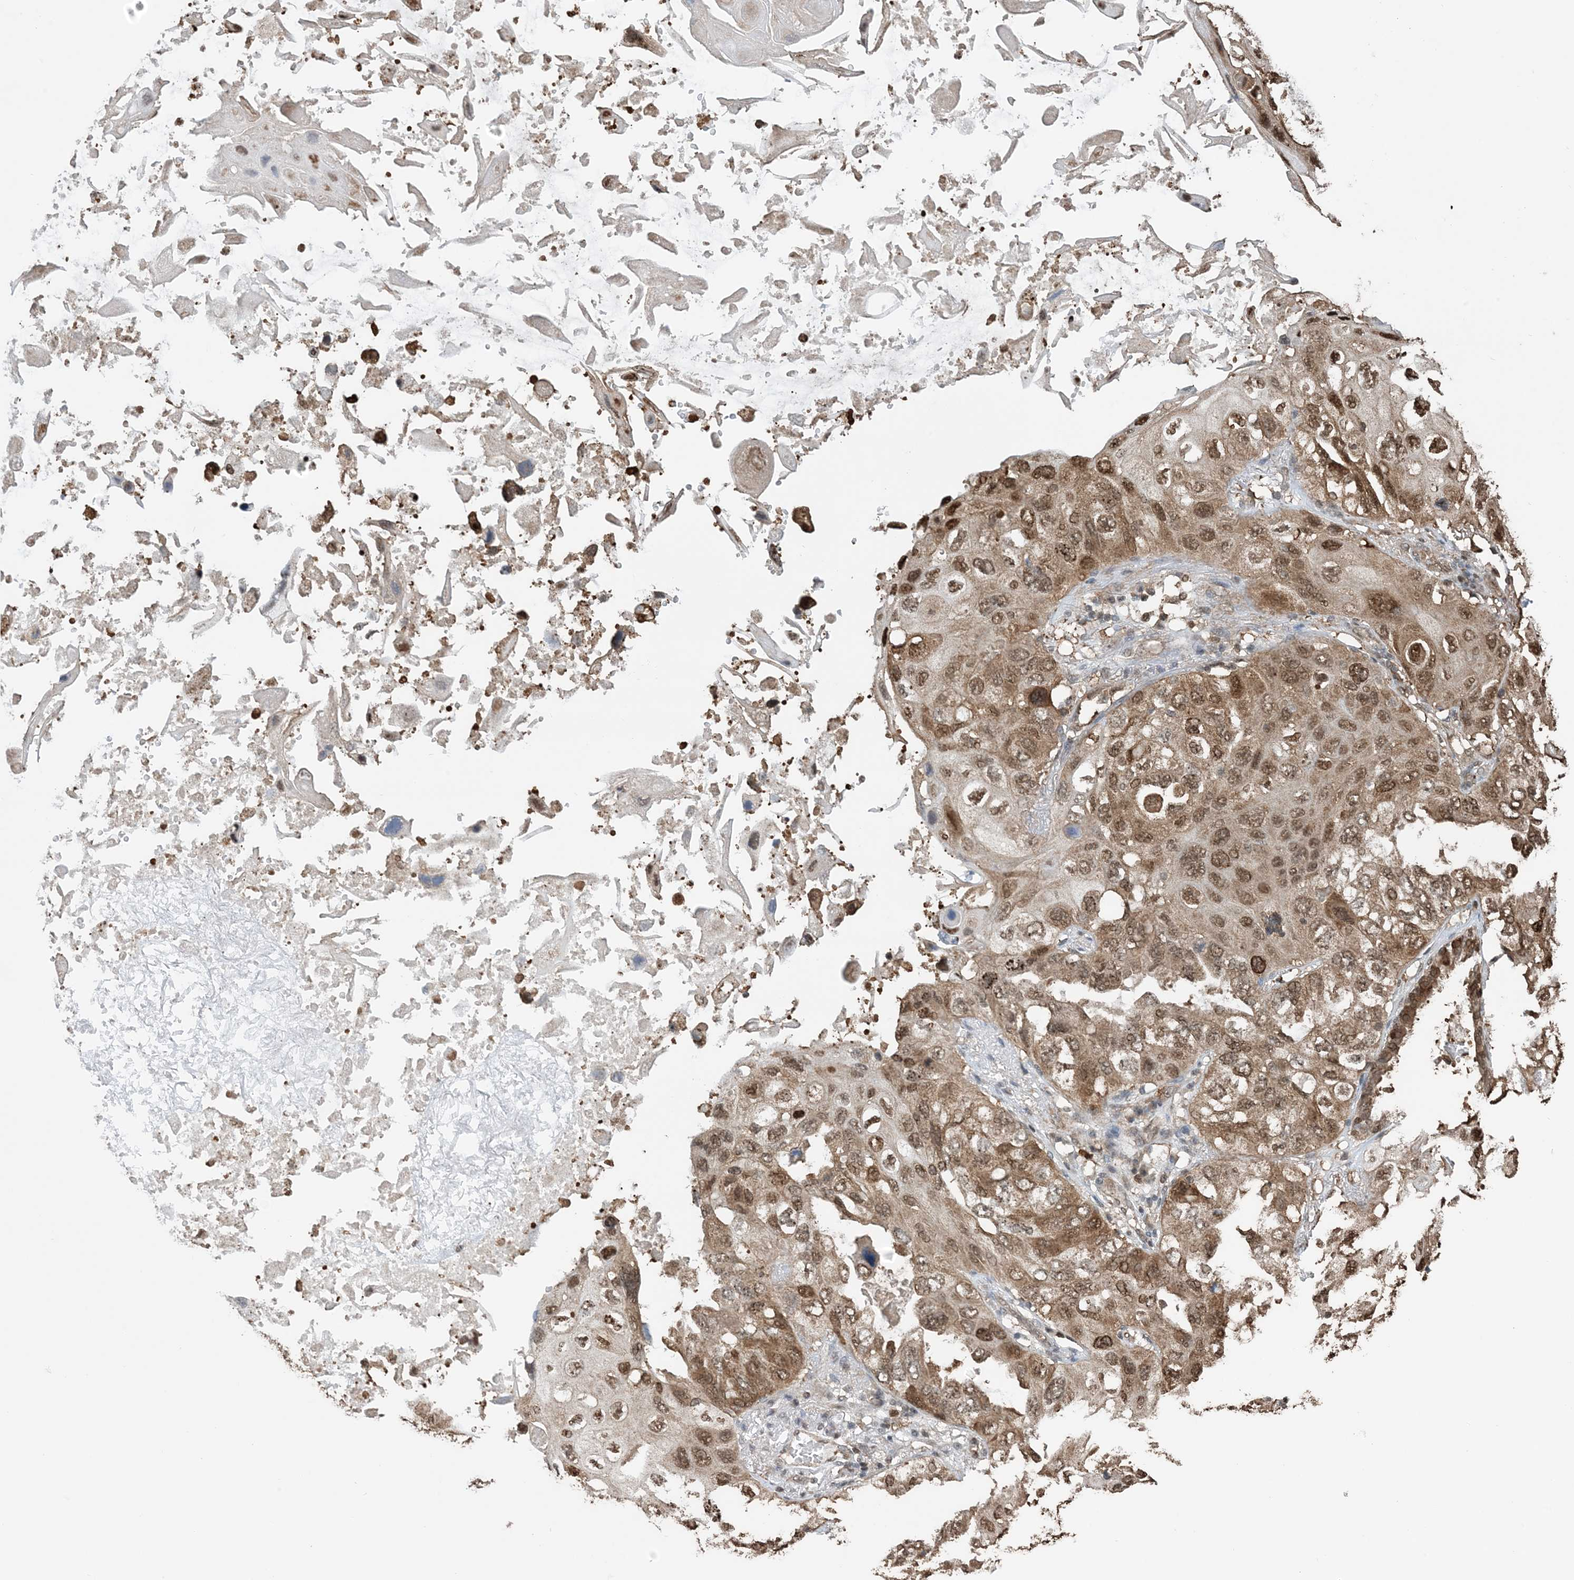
{"staining": {"intensity": "moderate", "quantity": ">75%", "location": "cytoplasmic/membranous,nuclear"}, "tissue": "lung cancer", "cell_type": "Tumor cells", "image_type": "cancer", "snomed": [{"axis": "morphology", "description": "Squamous cell carcinoma, NOS"}, {"axis": "topography", "description": "Lung"}], "caption": "Lung cancer stained for a protein (brown) exhibits moderate cytoplasmic/membranous and nuclear positive staining in about >75% of tumor cells.", "gene": "HSPA1A", "patient": {"sex": "female", "age": 73}}